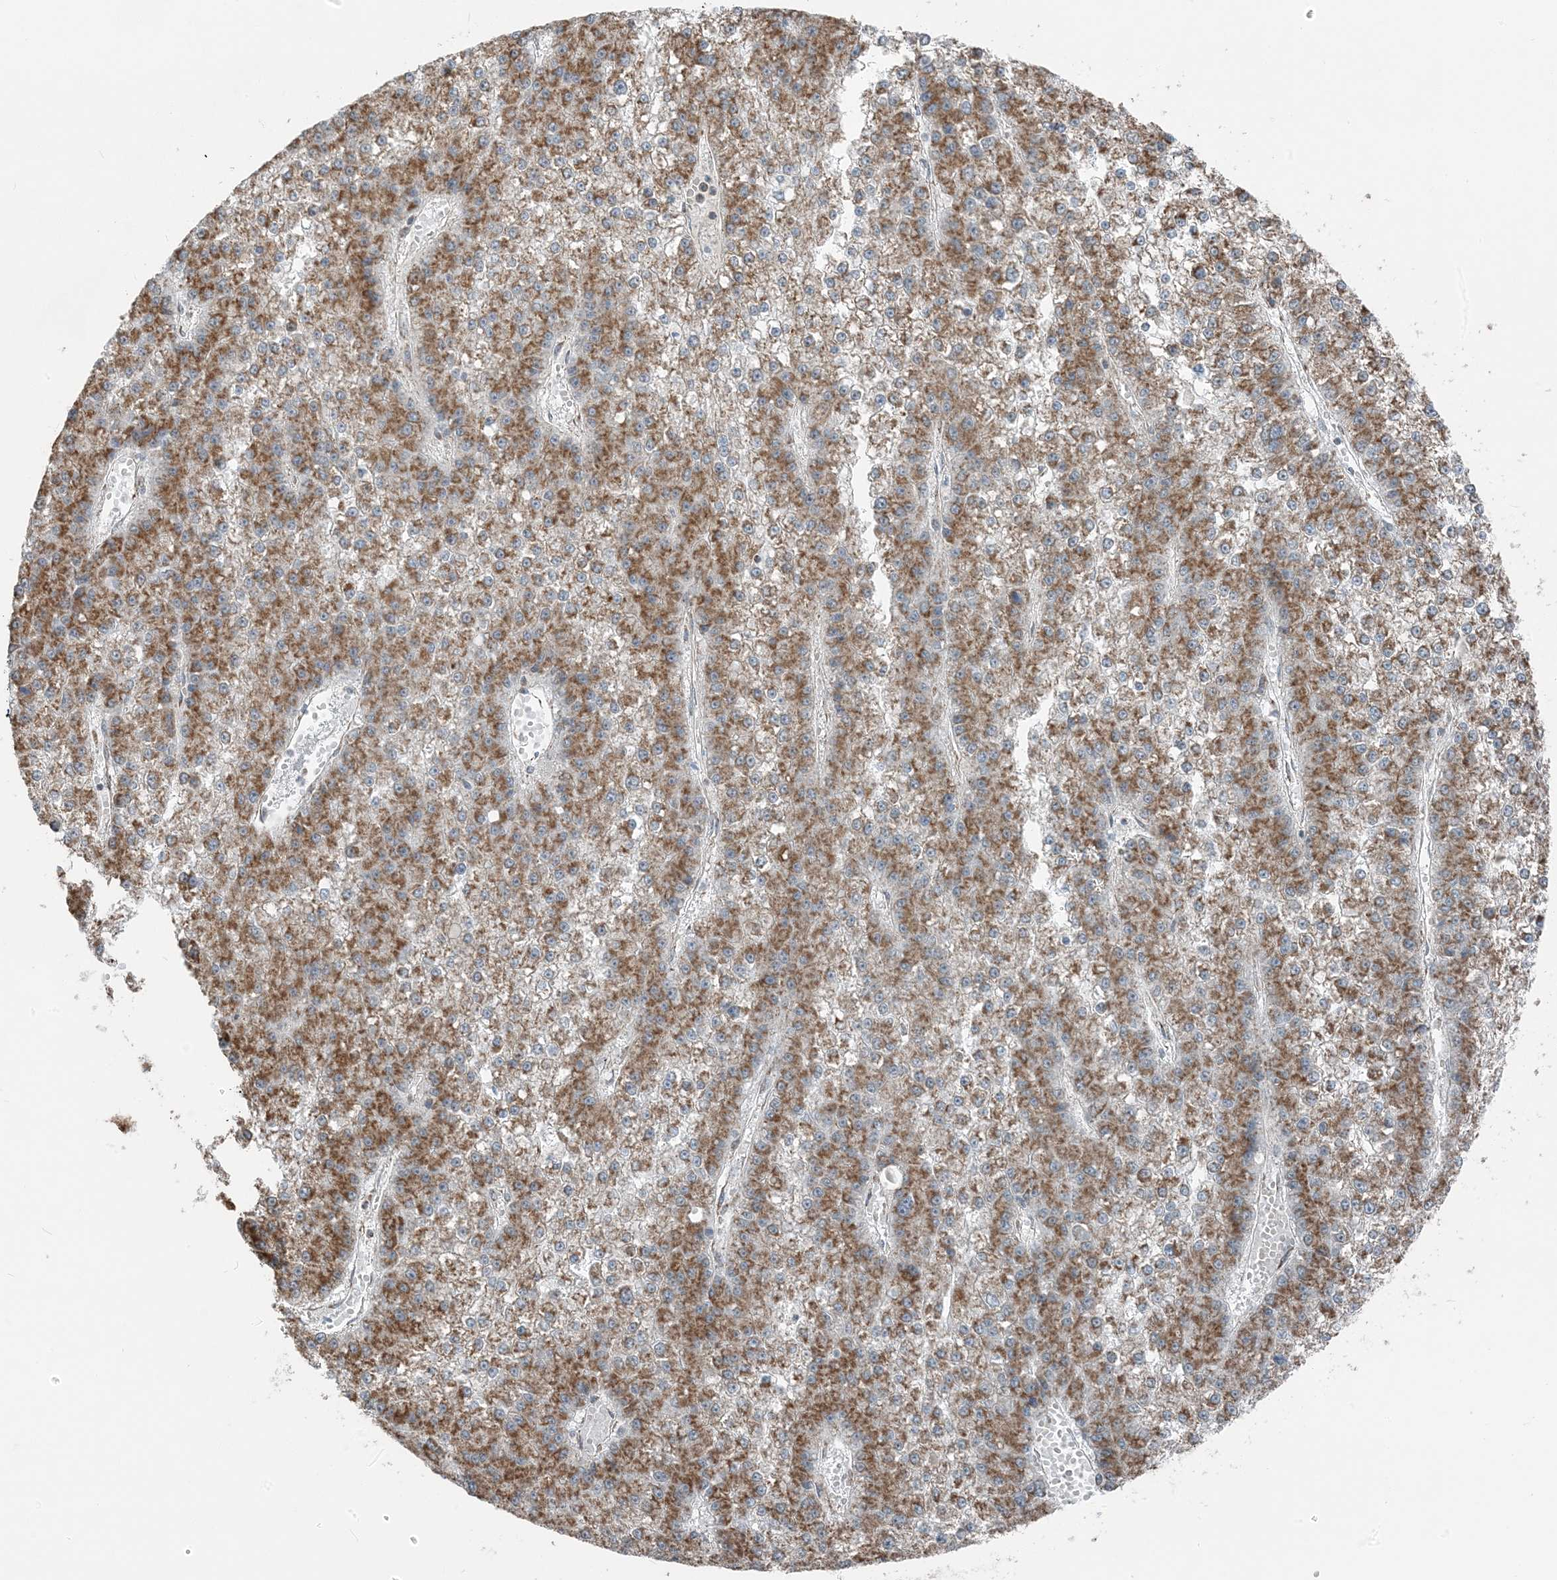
{"staining": {"intensity": "moderate", "quantity": ">75%", "location": "cytoplasmic/membranous"}, "tissue": "liver cancer", "cell_type": "Tumor cells", "image_type": "cancer", "snomed": [{"axis": "morphology", "description": "Carcinoma, Hepatocellular, NOS"}, {"axis": "topography", "description": "Liver"}], "caption": "Protein analysis of liver cancer tissue exhibits moderate cytoplasmic/membranous positivity in about >75% of tumor cells.", "gene": "PILRB", "patient": {"sex": "female", "age": 73}}